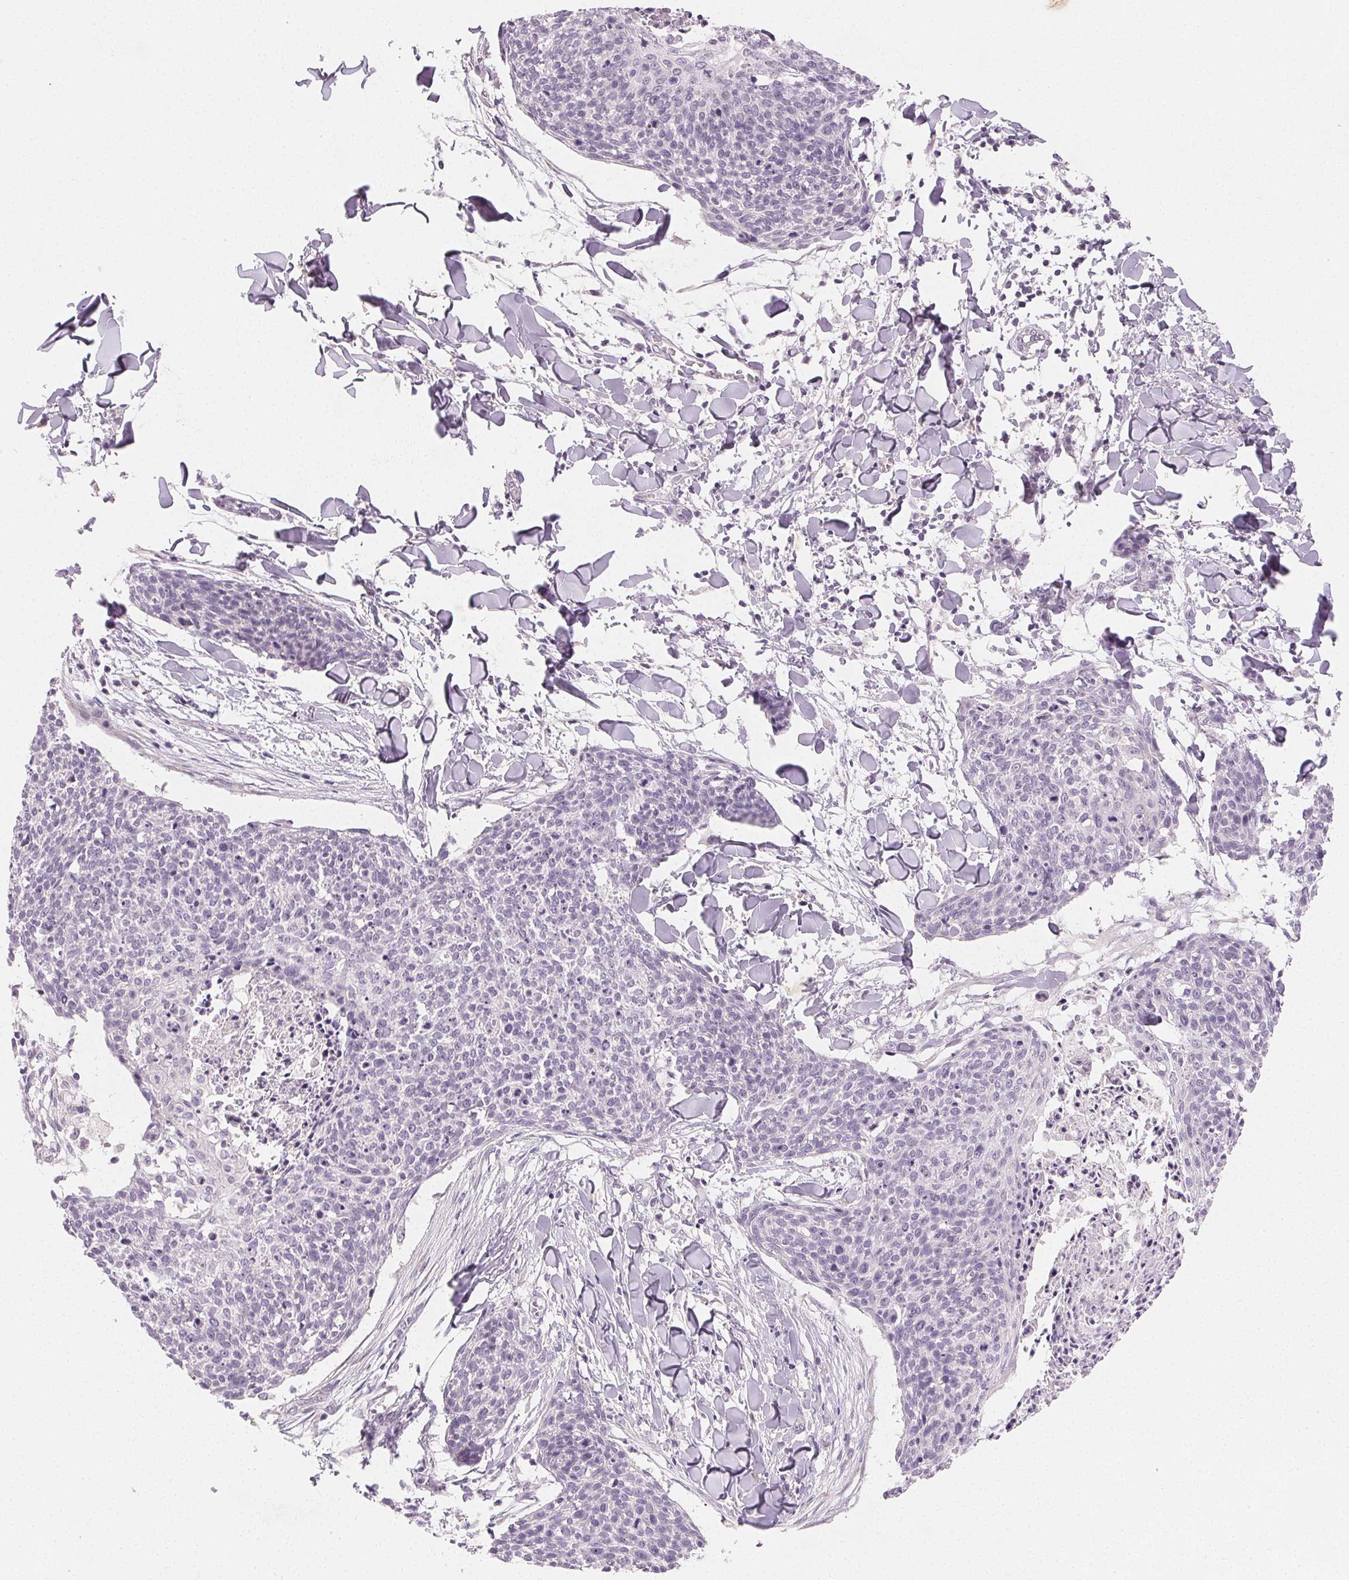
{"staining": {"intensity": "negative", "quantity": "none", "location": "none"}, "tissue": "skin cancer", "cell_type": "Tumor cells", "image_type": "cancer", "snomed": [{"axis": "morphology", "description": "Squamous cell carcinoma, NOS"}, {"axis": "topography", "description": "Skin"}, {"axis": "topography", "description": "Vulva"}], "caption": "Micrograph shows no protein positivity in tumor cells of skin cancer (squamous cell carcinoma) tissue.", "gene": "MYBL1", "patient": {"sex": "female", "age": 75}}